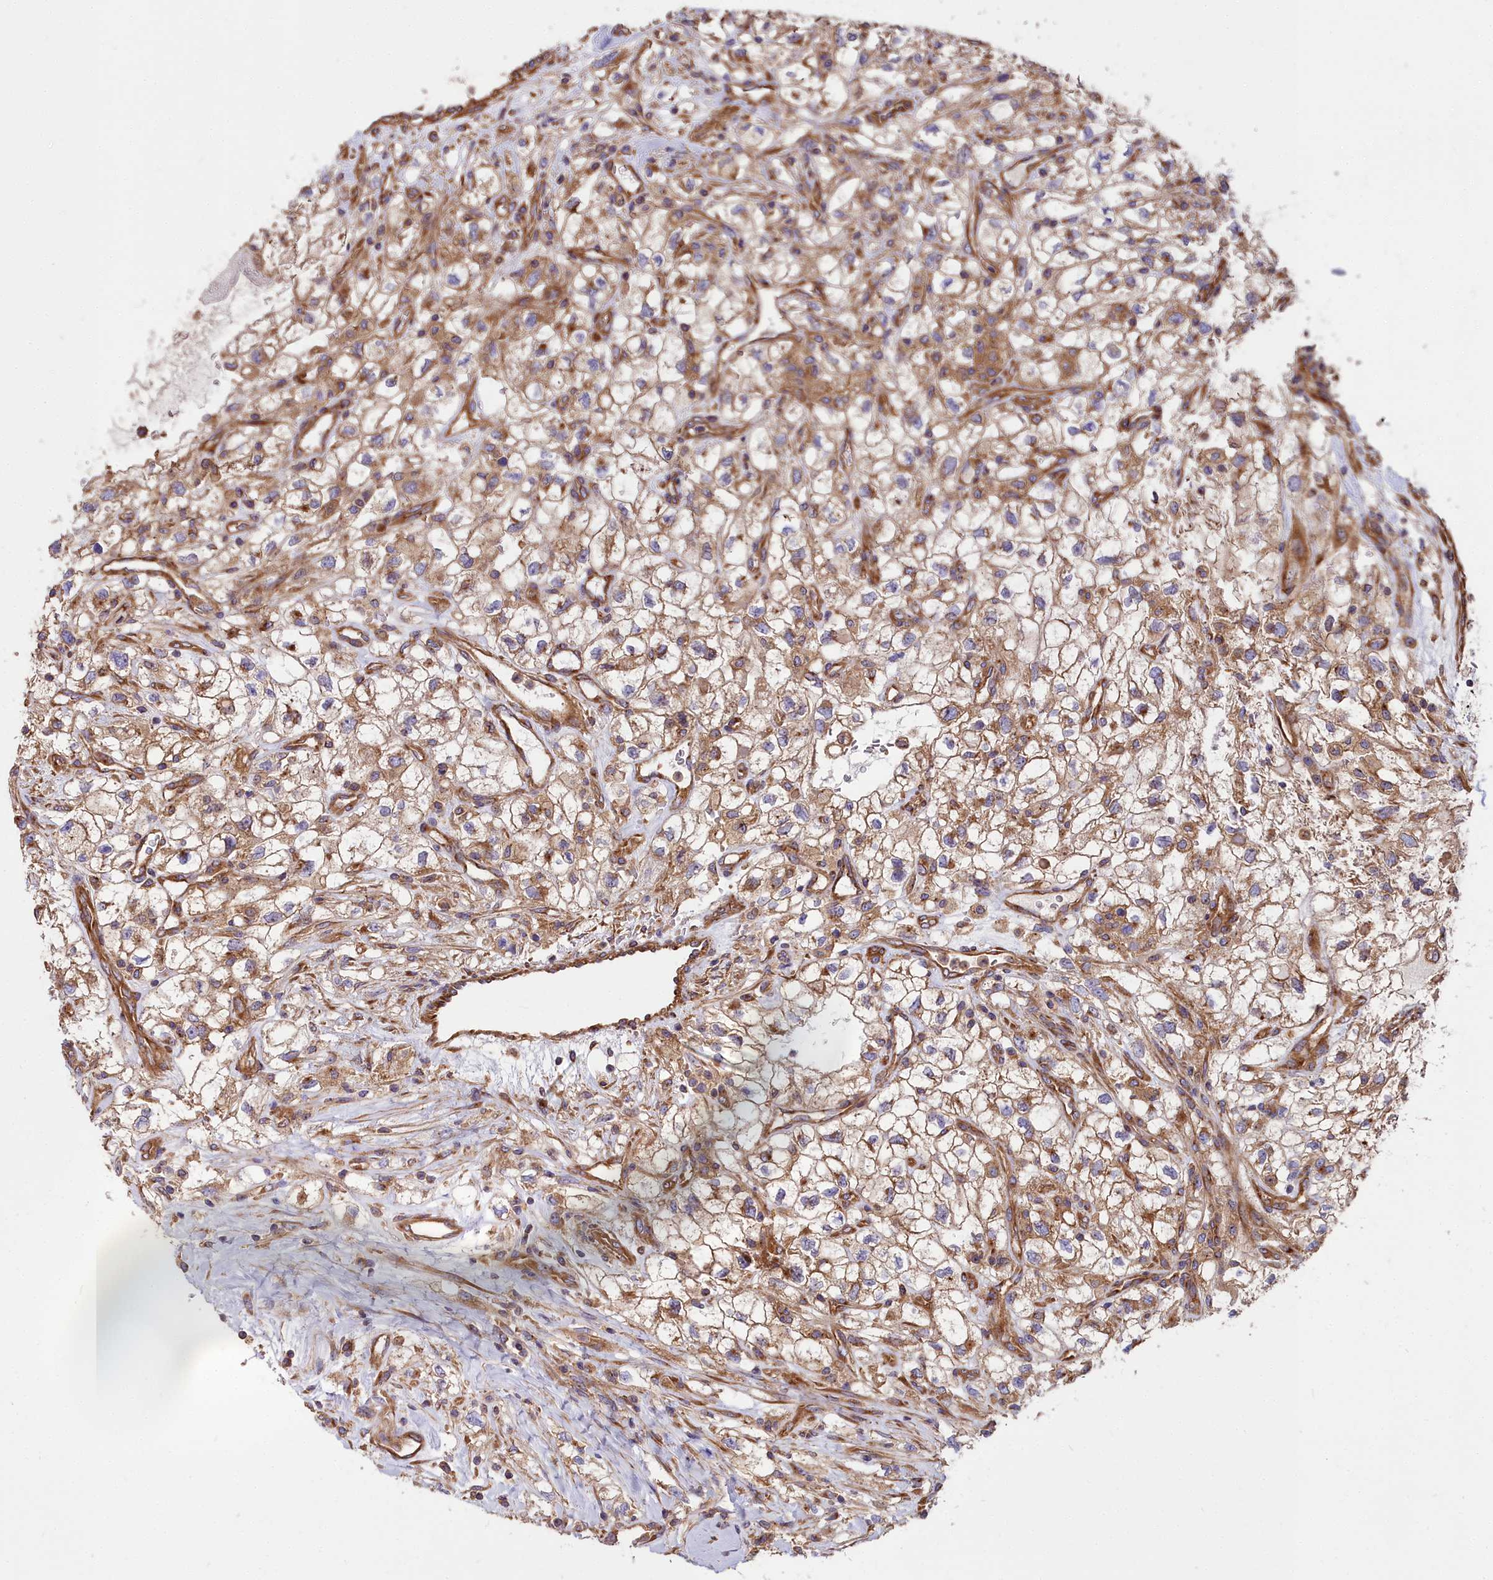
{"staining": {"intensity": "moderate", "quantity": ">75%", "location": "cytoplasmic/membranous"}, "tissue": "renal cancer", "cell_type": "Tumor cells", "image_type": "cancer", "snomed": [{"axis": "morphology", "description": "Adenocarcinoma, NOS"}, {"axis": "topography", "description": "Kidney"}], "caption": "IHC (DAB) staining of human renal cancer shows moderate cytoplasmic/membranous protein positivity in approximately >75% of tumor cells.", "gene": "DCTN3", "patient": {"sex": "male", "age": 59}}